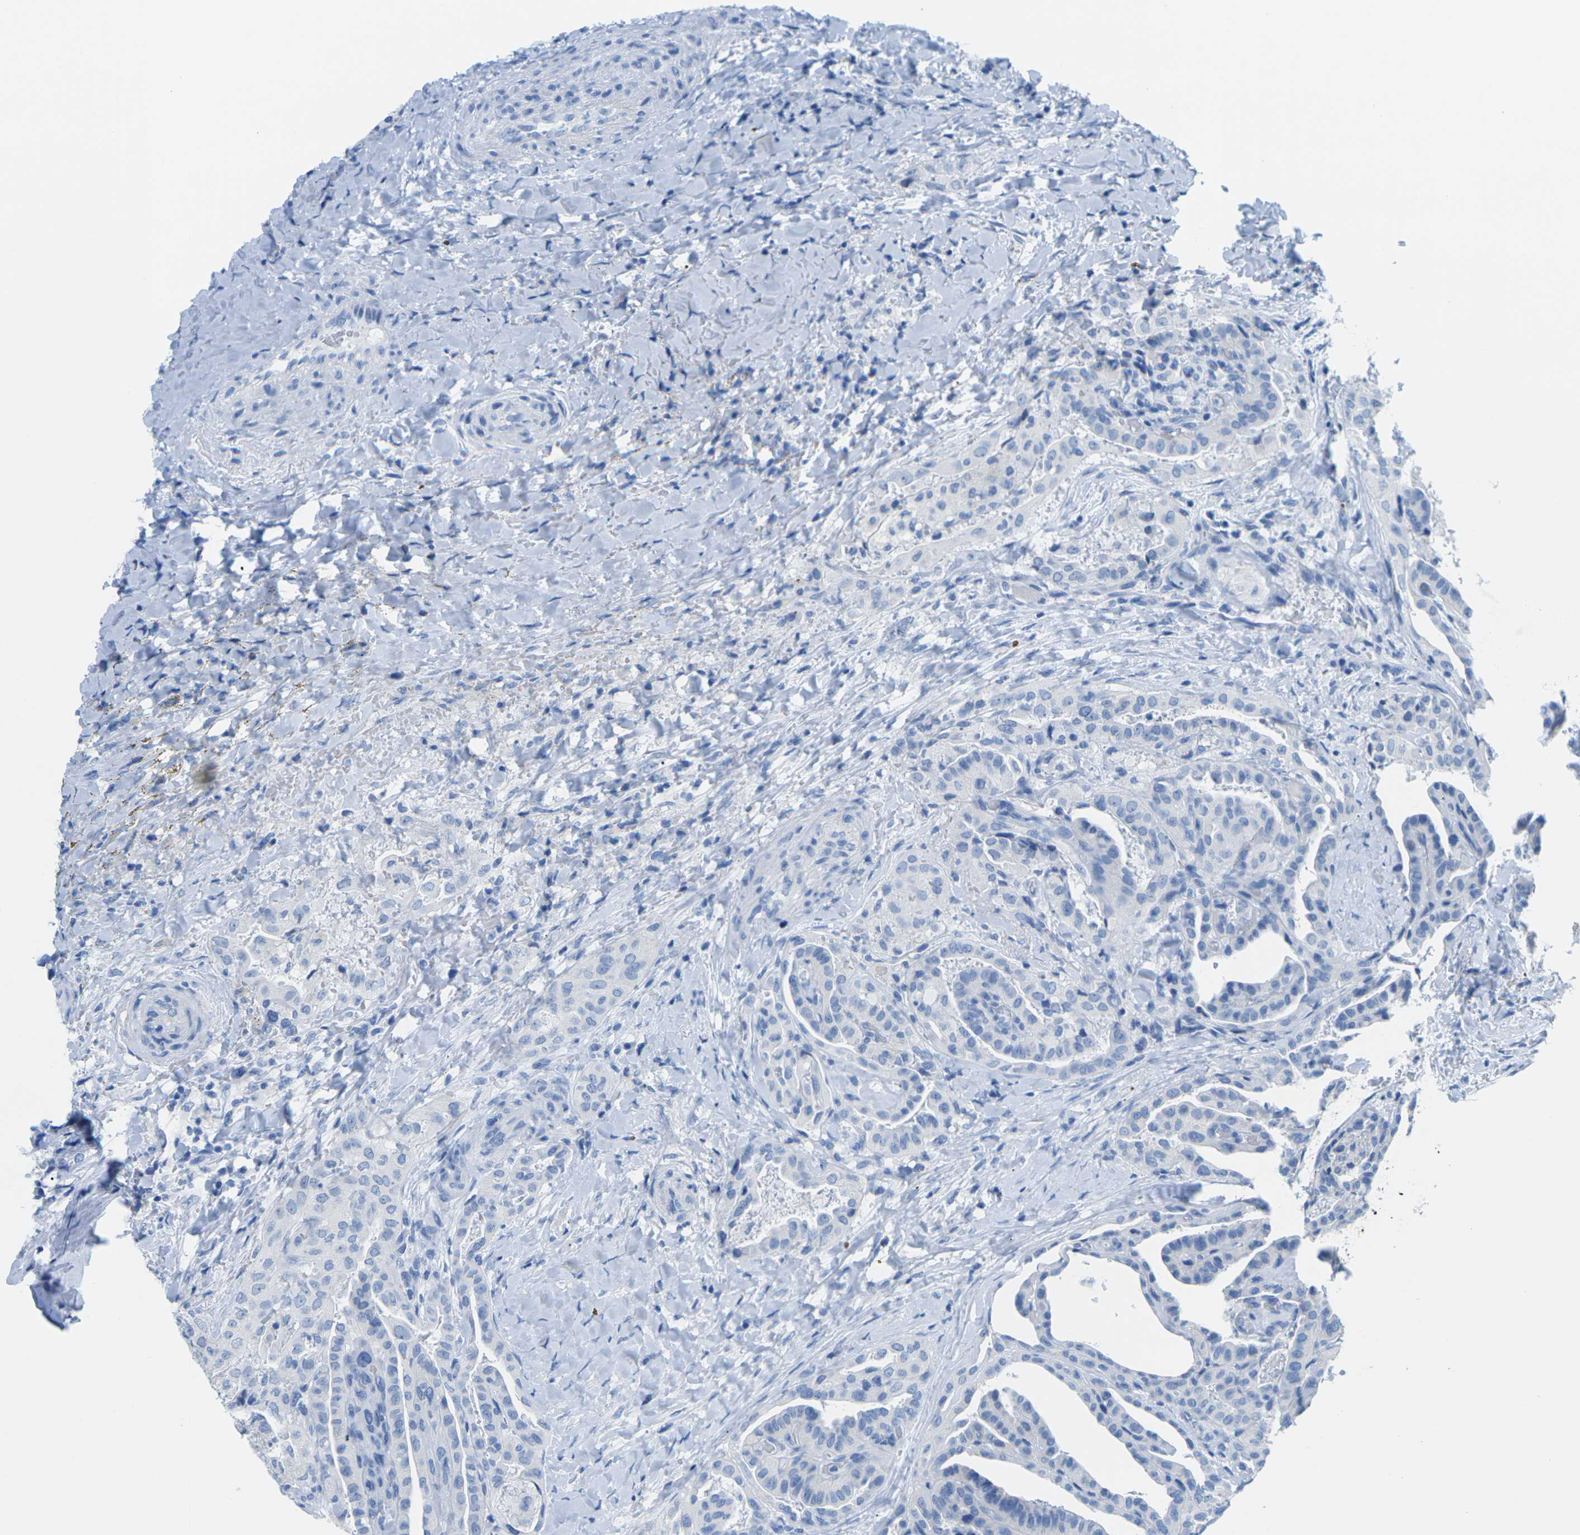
{"staining": {"intensity": "negative", "quantity": "none", "location": "none"}, "tissue": "thyroid cancer", "cell_type": "Tumor cells", "image_type": "cancer", "snomed": [{"axis": "morphology", "description": "Papillary adenocarcinoma, NOS"}, {"axis": "topography", "description": "Thyroid gland"}], "caption": "Immunohistochemistry of thyroid papillary adenocarcinoma exhibits no staining in tumor cells. The staining is performed using DAB brown chromogen with nuclei counter-stained in using hematoxylin.", "gene": "SLC12A1", "patient": {"sex": "male", "age": 77}}